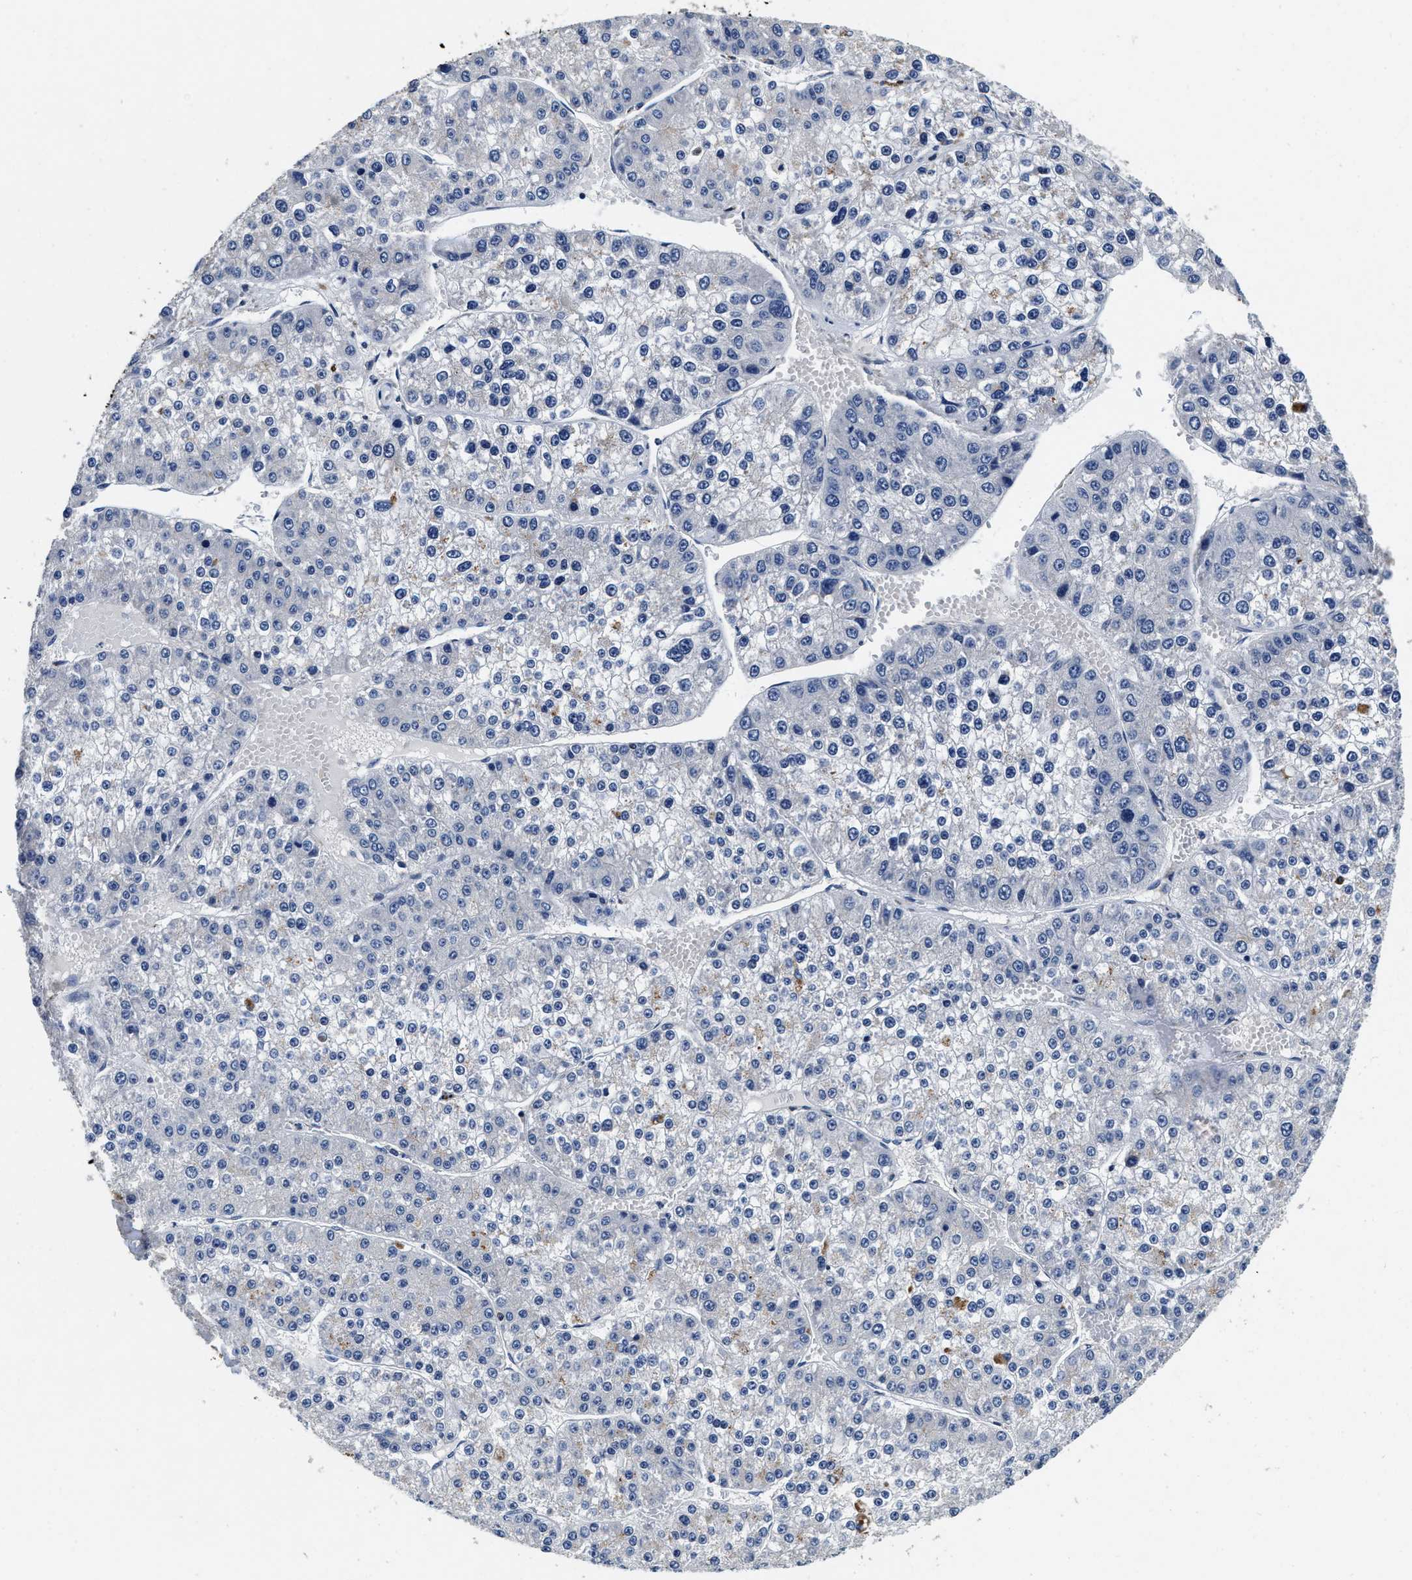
{"staining": {"intensity": "negative", "quantity": "none", "location": "none"}, "tissue": "liver cancer", "cell_type": "Tumor cells", "image_type": "cancer", "snomed": [{"axis": "morphology", "description": "Carcinoma, Hepatocellular, NOS"}, {"axis": "topography", "description": "Liver"}], "caption": "High magnification brightfield microscopy of liver cancer stained with DAB (3,3'-diaminobenzidine) (brown) and counterstained with hematoxylin (blue): tumor cells show no significant staining.", "gene": "ANKIB1", "patient": {"sex": "female", "age": 73}}